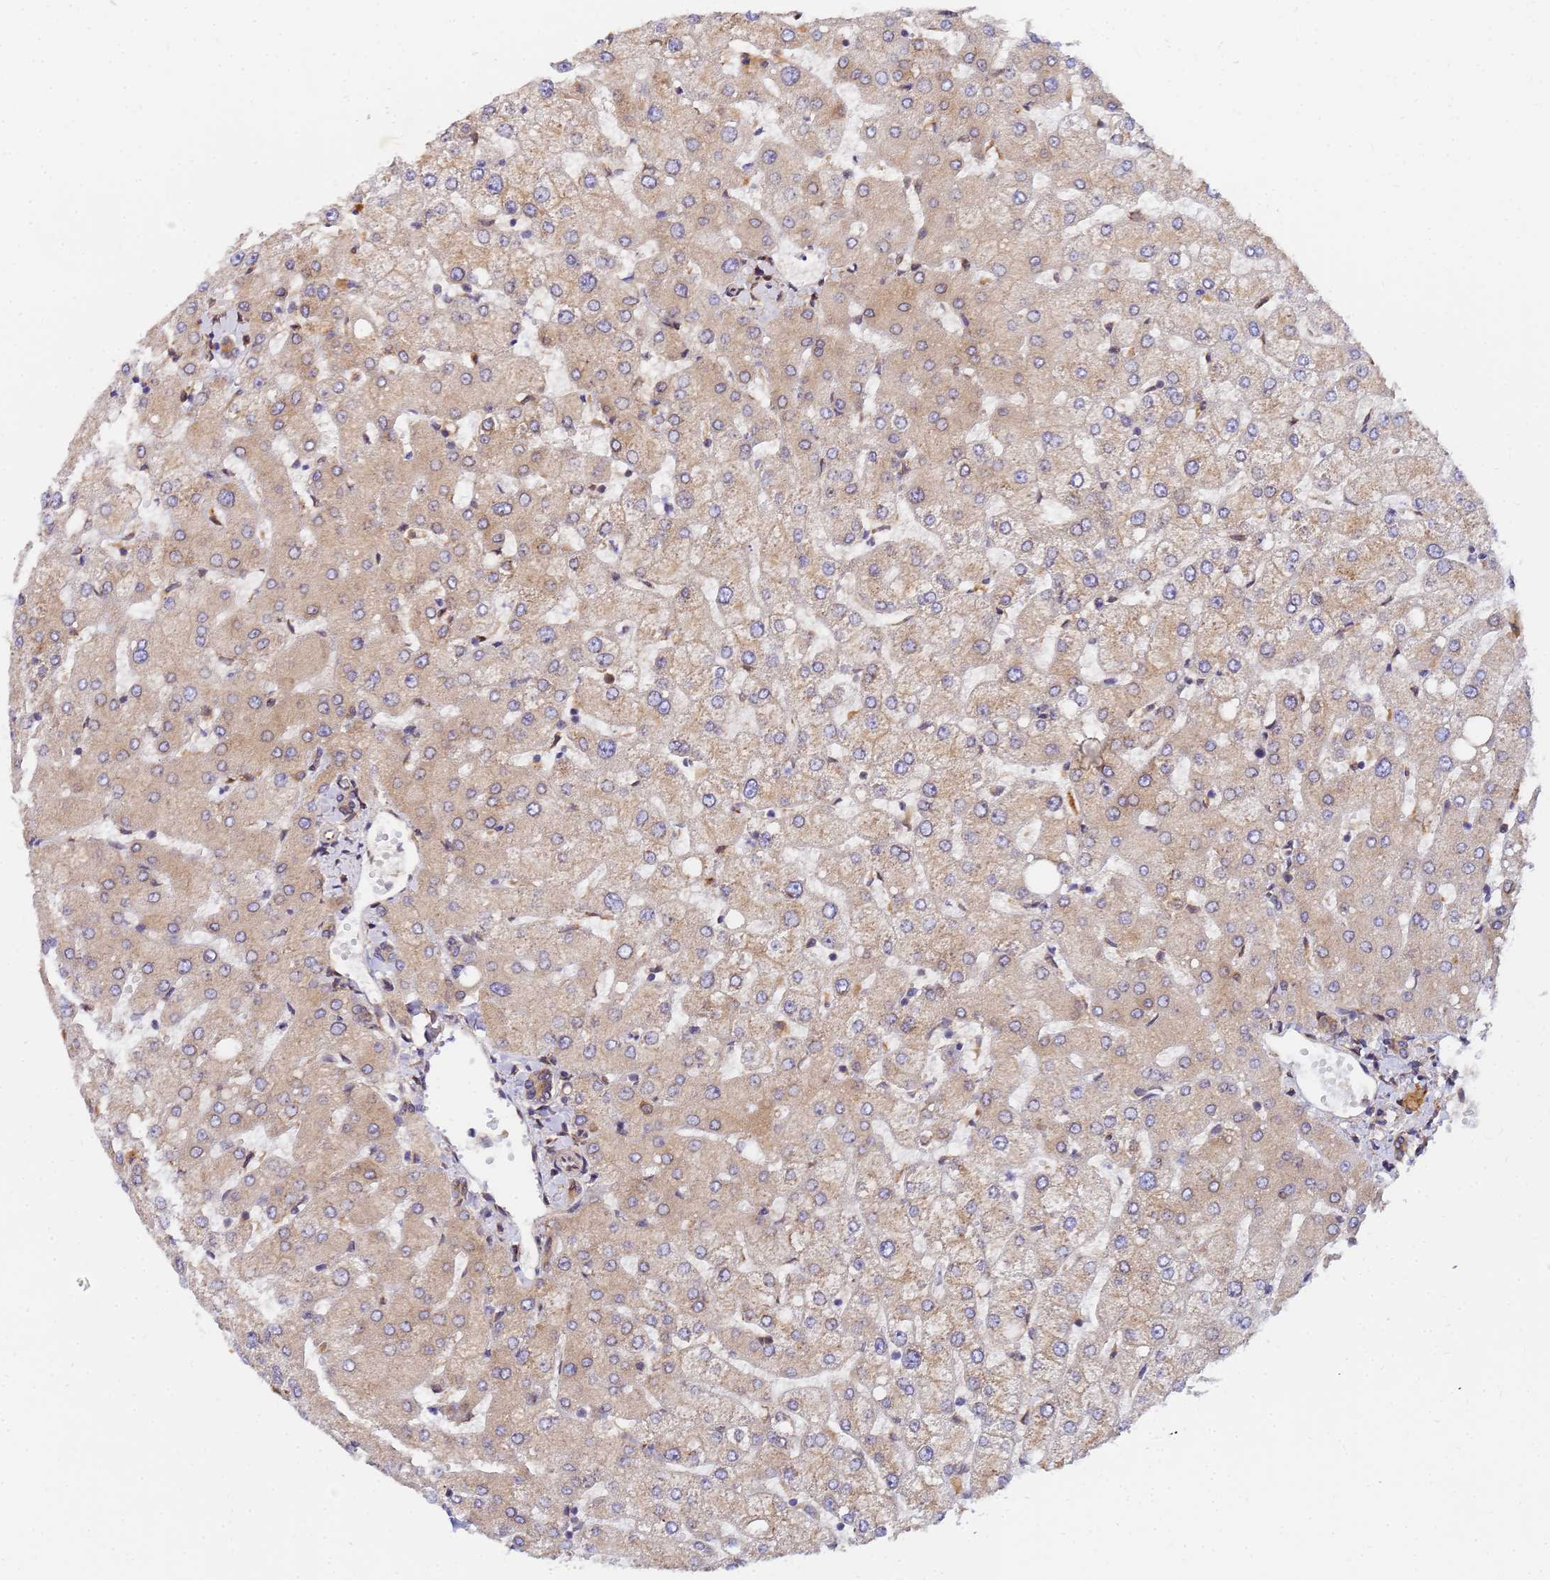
{"staining": {"intensity": "moderate", "quantity": ">75%", "location": "cytoplasmic/membranous"}, "tissue": "liver", "cell_type": "Cholangiocytes", "image_type": "normal", "snomed": [{"axis": "morphology", "description": "Normal tissue, NOS"}, {"axis": "topography", "description": "Liver"}], "caption": "This photomicrograph reveals unremarkable liver stained with immunohistochemistry to label a protein in brown. The cytoplasmic/membranous of cholangiocytes show moderate positivity for the protein. Nuclei are counter-stained blue.", "gene": "UNC93B1", "patient": {"sex": "female", "age": 54}}